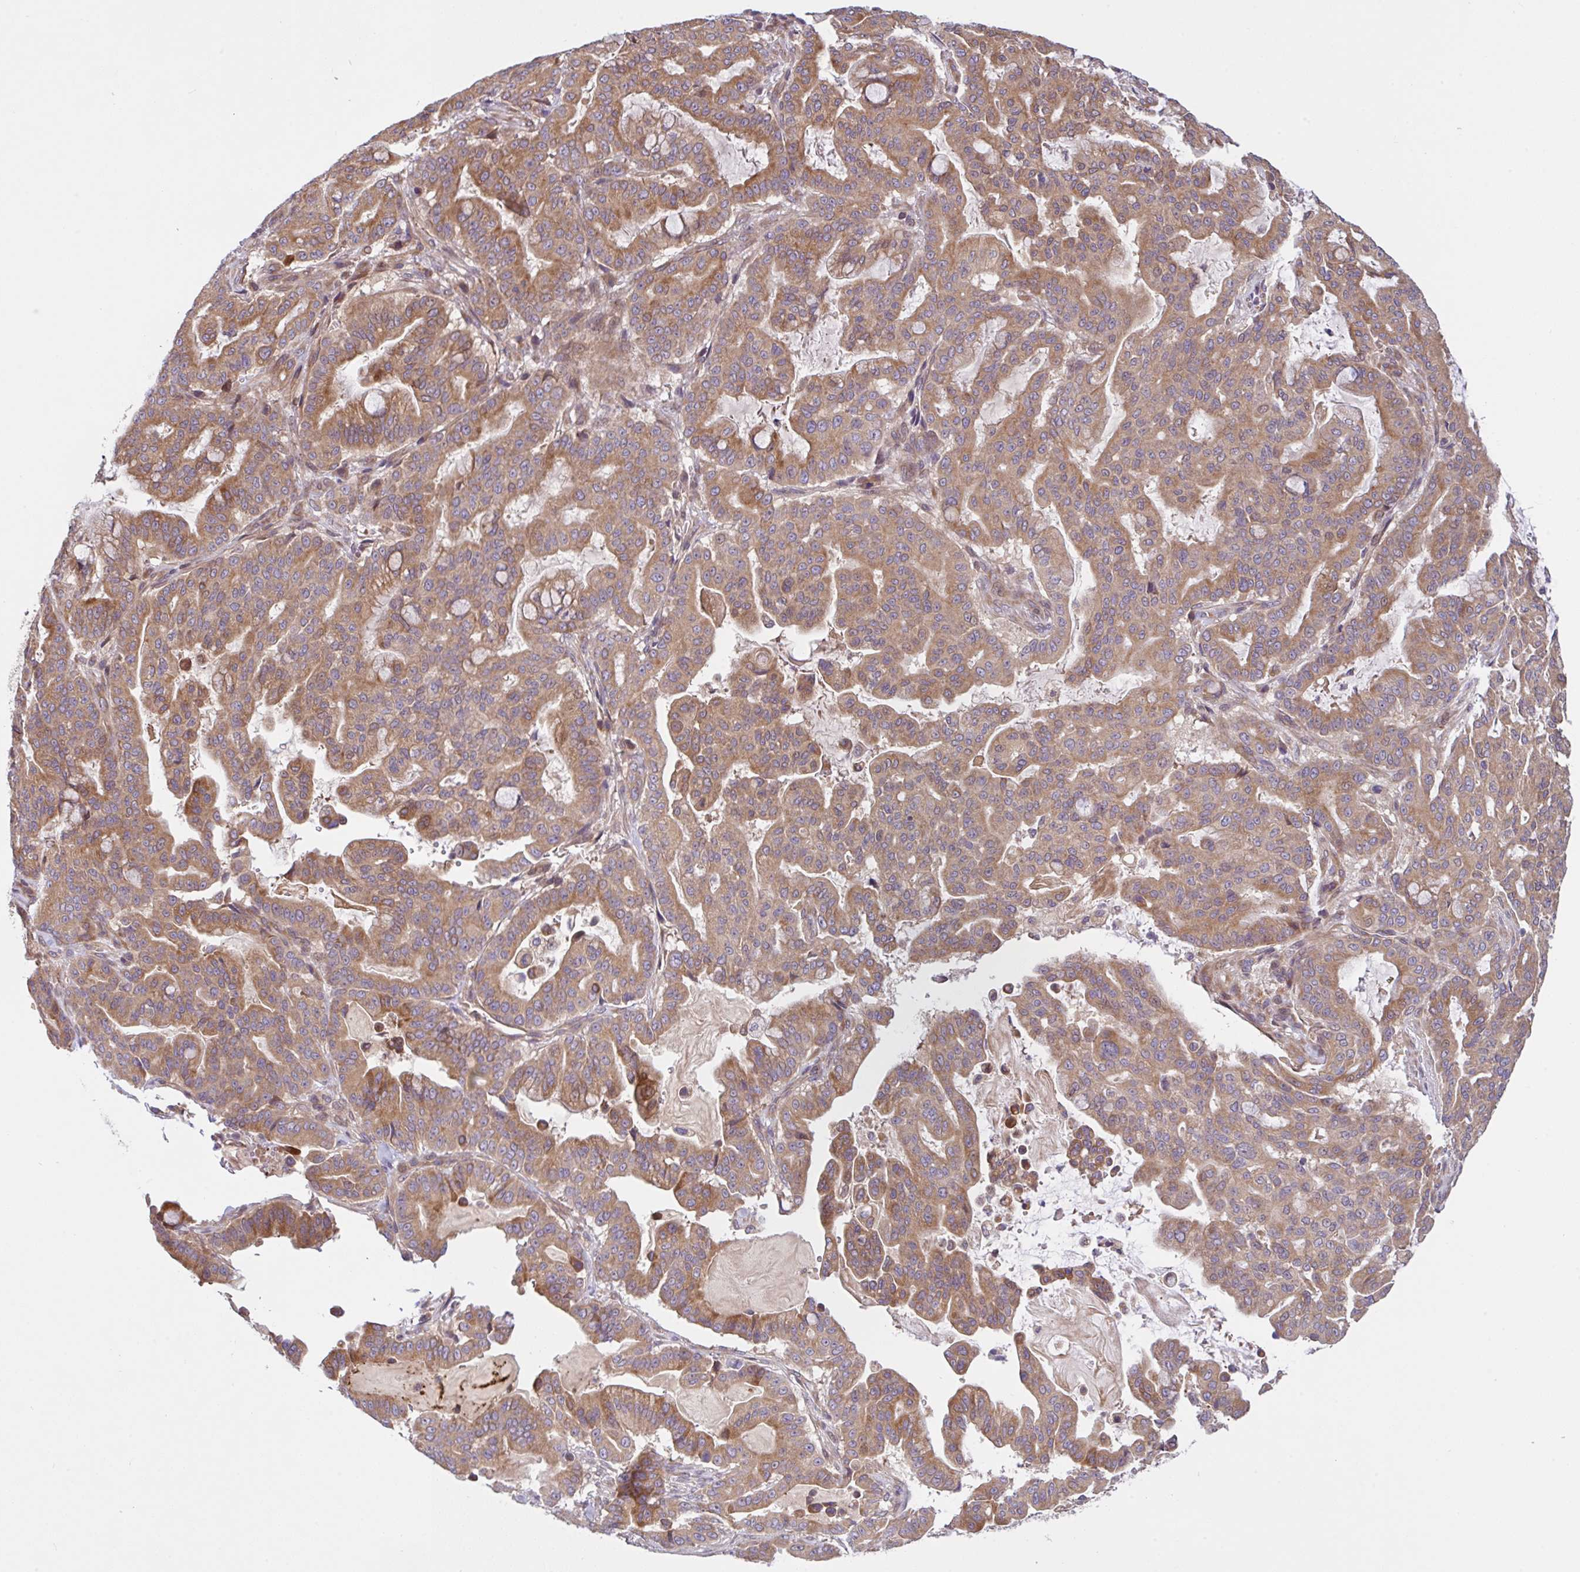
{"staining": {"intensity": "moderate", "quantity": ">75%", "location": "cytoplasmic/membranous"}, "tissue": "pancreatic cancer", "cell_type": "Tumor cells", "image_type": "cancer", "snomed": [{"axis": "morphology", "description": "Adenocarcinoma, NOS"}, {"axis": "topography", "description": "Pancreas"}], "caption": "An image of human pancreatic cancer stained for a protein demonstrates moderate cytoplasmic/membranous brown staining in tumor cells.", "gene": "UBE4A", "patient": {"sex": "male", "age": 63}}